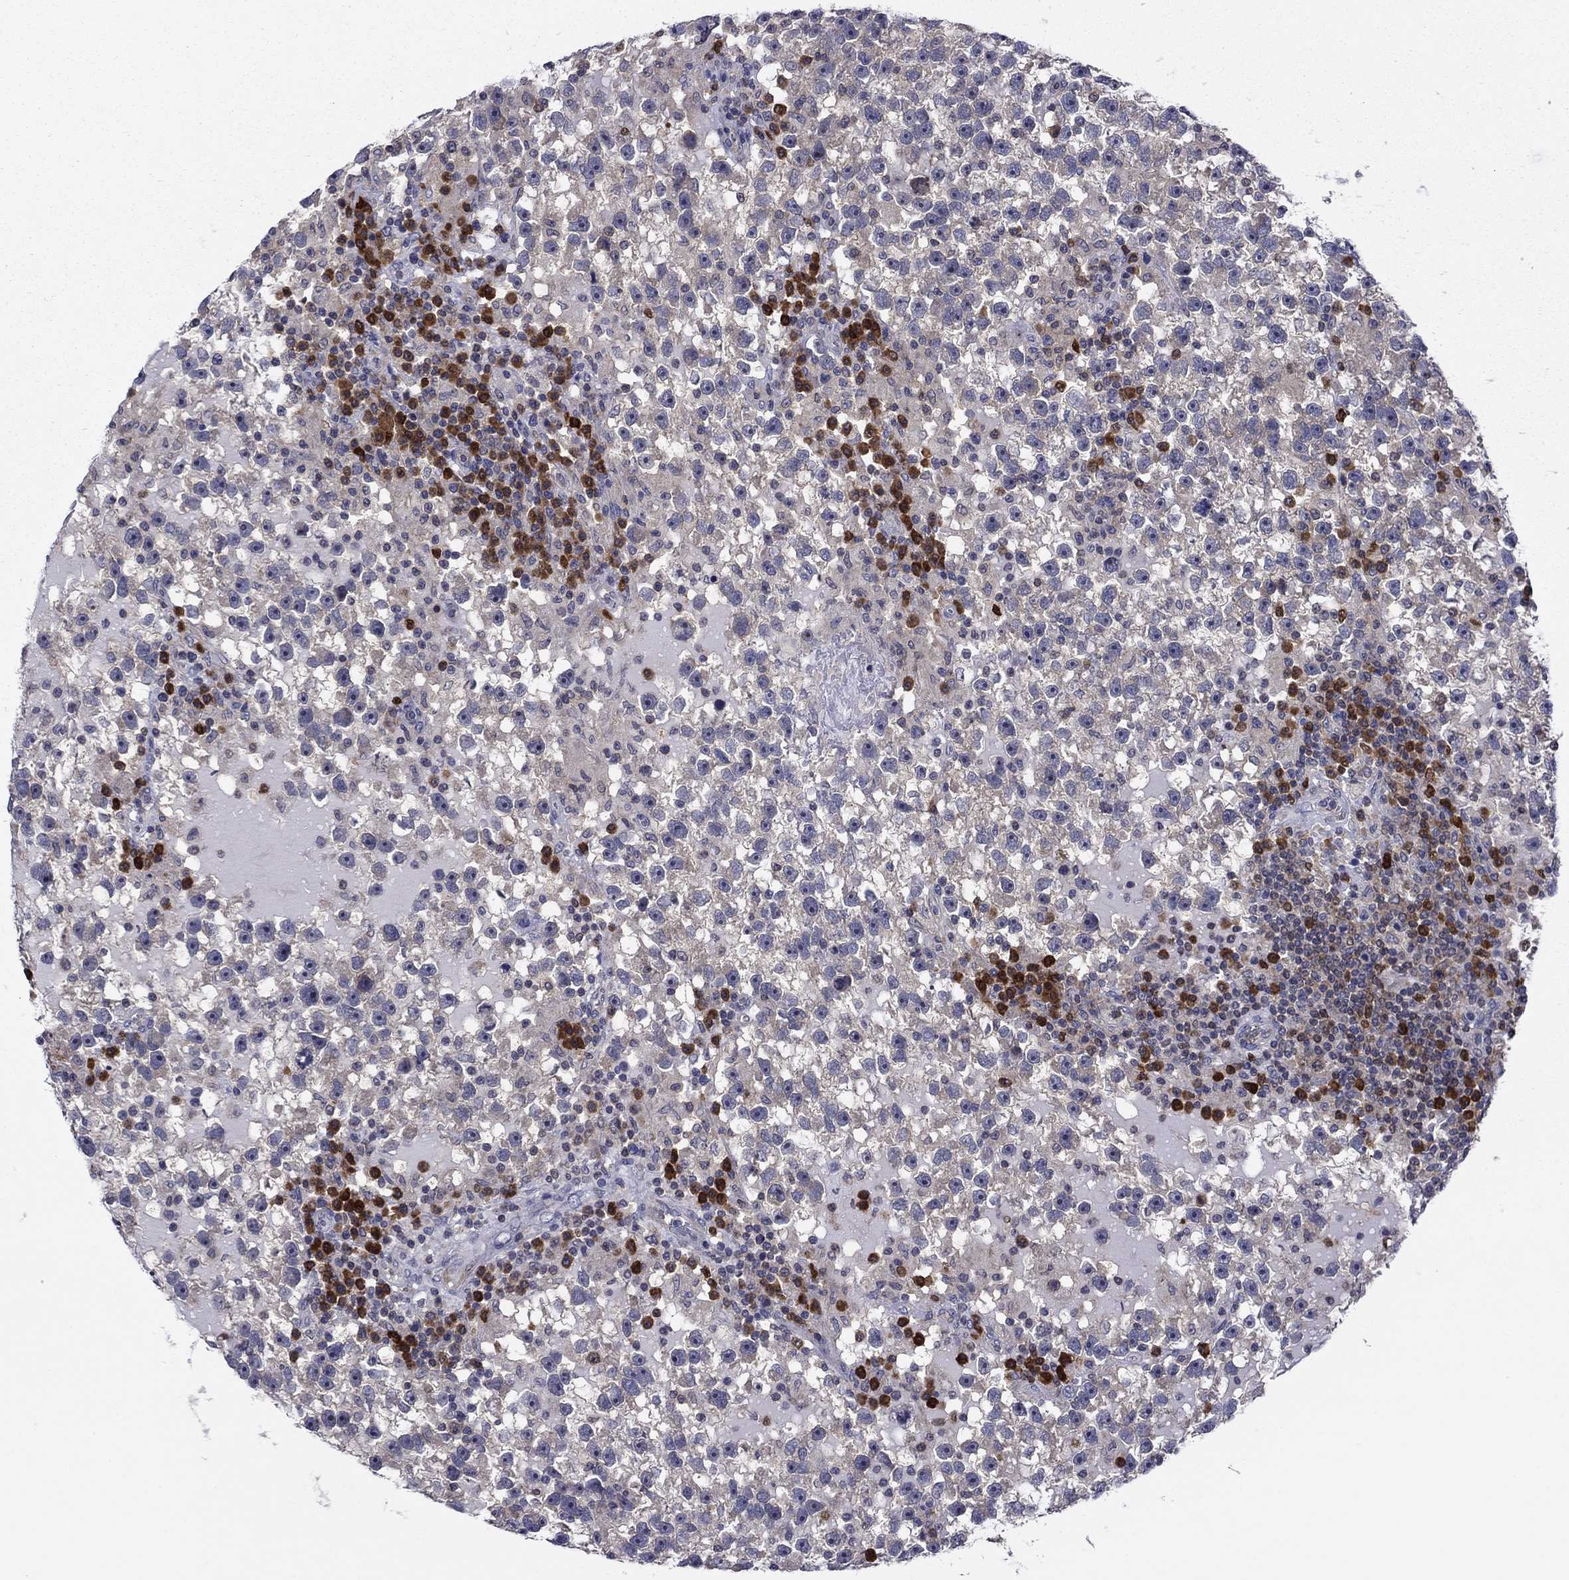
{"staining": {"intensity": "negative", "quantity": "none", "location": "none"}, "tissue": "testis cancer", "cell_type": "Tumor cells", "image_type": "cancer", "snomed": [{"axis": "morphology", "description": "Seminoma, NOS"}, {"axis": "topography", "description": "Testis"}], "caption": "The photomicrograph shows no significant staining in tumor cells of testis cancer. The staining was performed using DAB (3,3'-diaminobenzidine) to visualize the protein expression in brown, while the nuclei were stained in blue with hematoxylin (Magnification: 20x).", "gene": "POU2F2", "patient": {"sex": "male", "age": 47}}